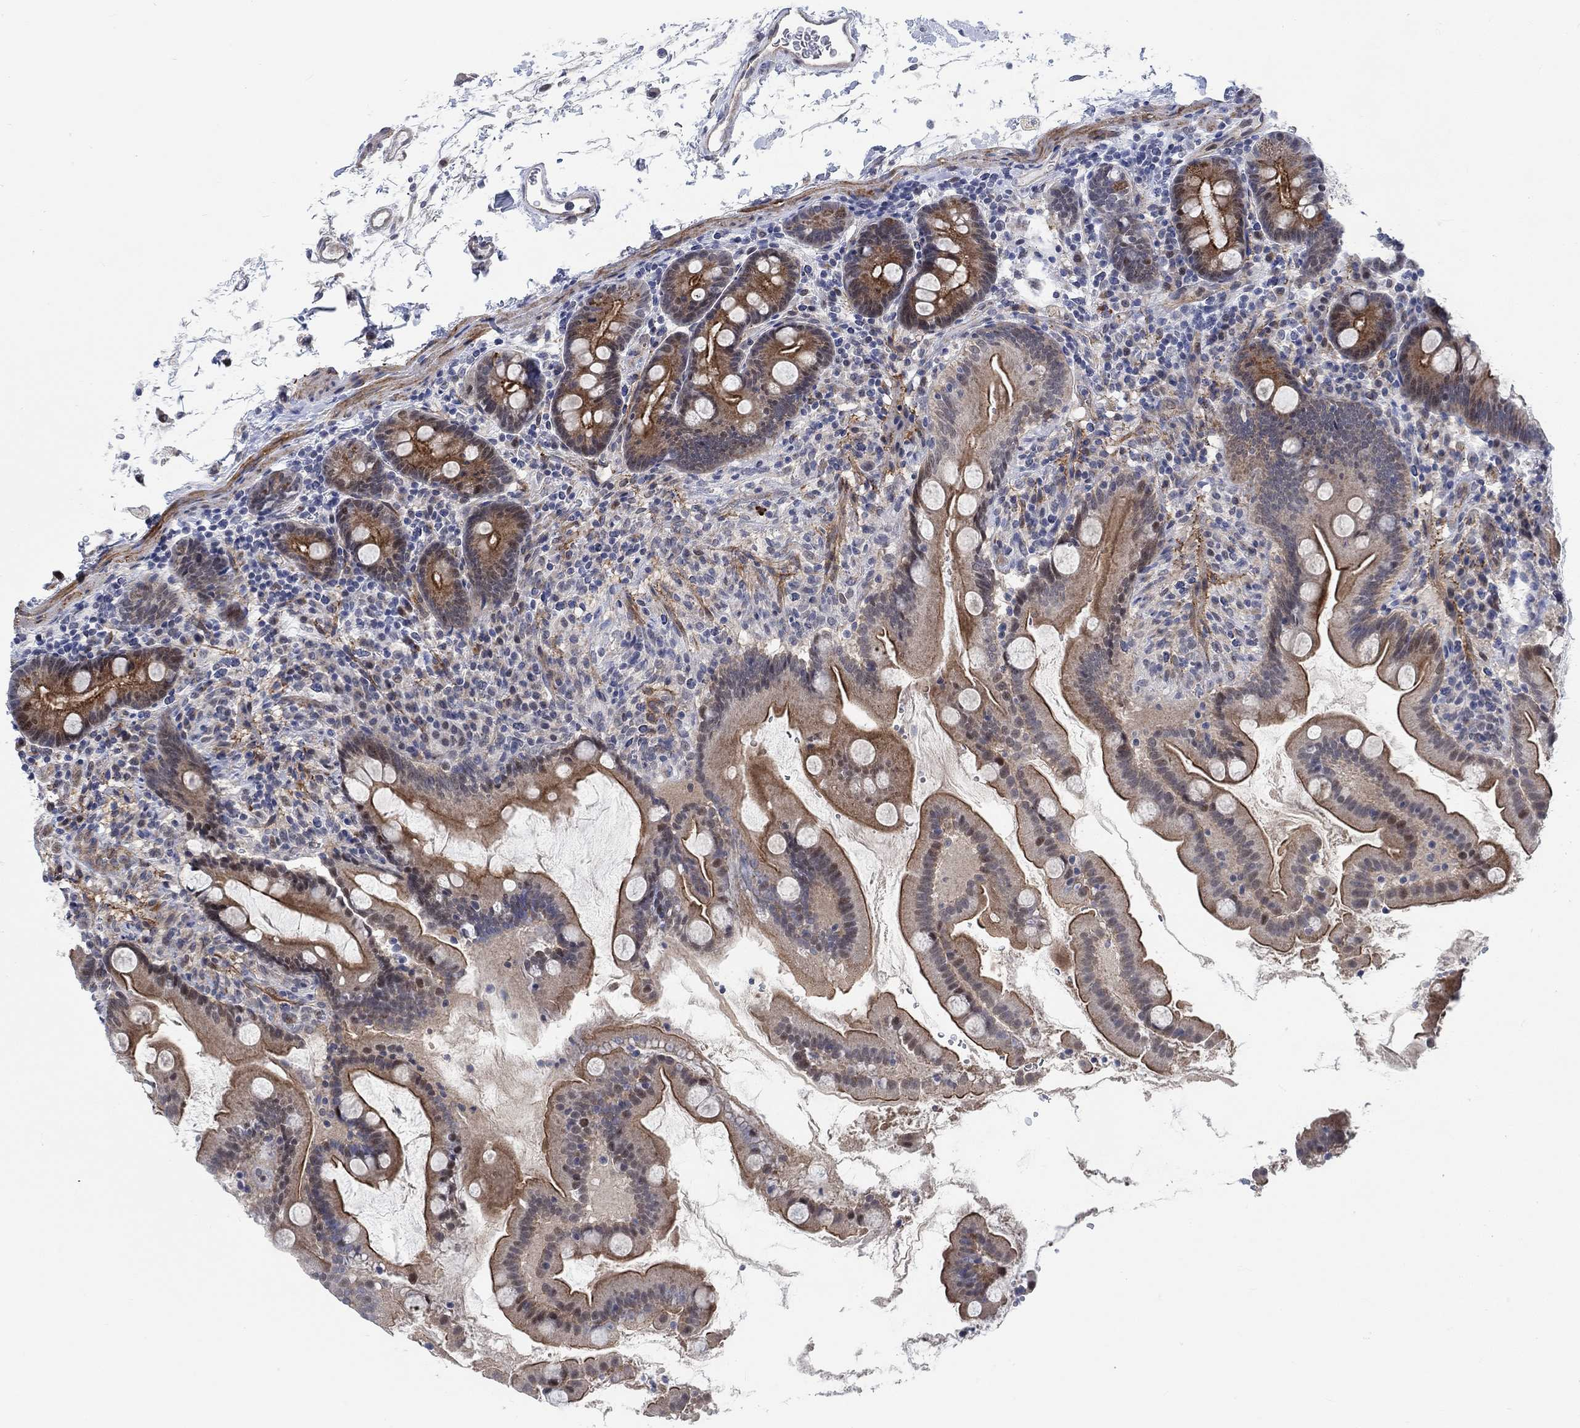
{"staining": {"intensity": "strong", "quantity": "<25%", "location": "cytoplasmic/membranous"}, "tissue": "small intestine", "cell_type": "Glandular cells", "image_type": "normal", "snomed": [{"axis": "morphology", "description": "Normal tissue, NOS"}, {"axis": "topography", "description": "Small intestine"}], "caption": "High-power microscopy captured an immunohistochemistry (IHC) image of benign small intestine, revealing strong cytoplasmic/membranous positivity in about <25% of glandular cells. Nuclei are stained in blue.", "gene": "KCNH8", "patient": {"sex": "female", "age": 44}}